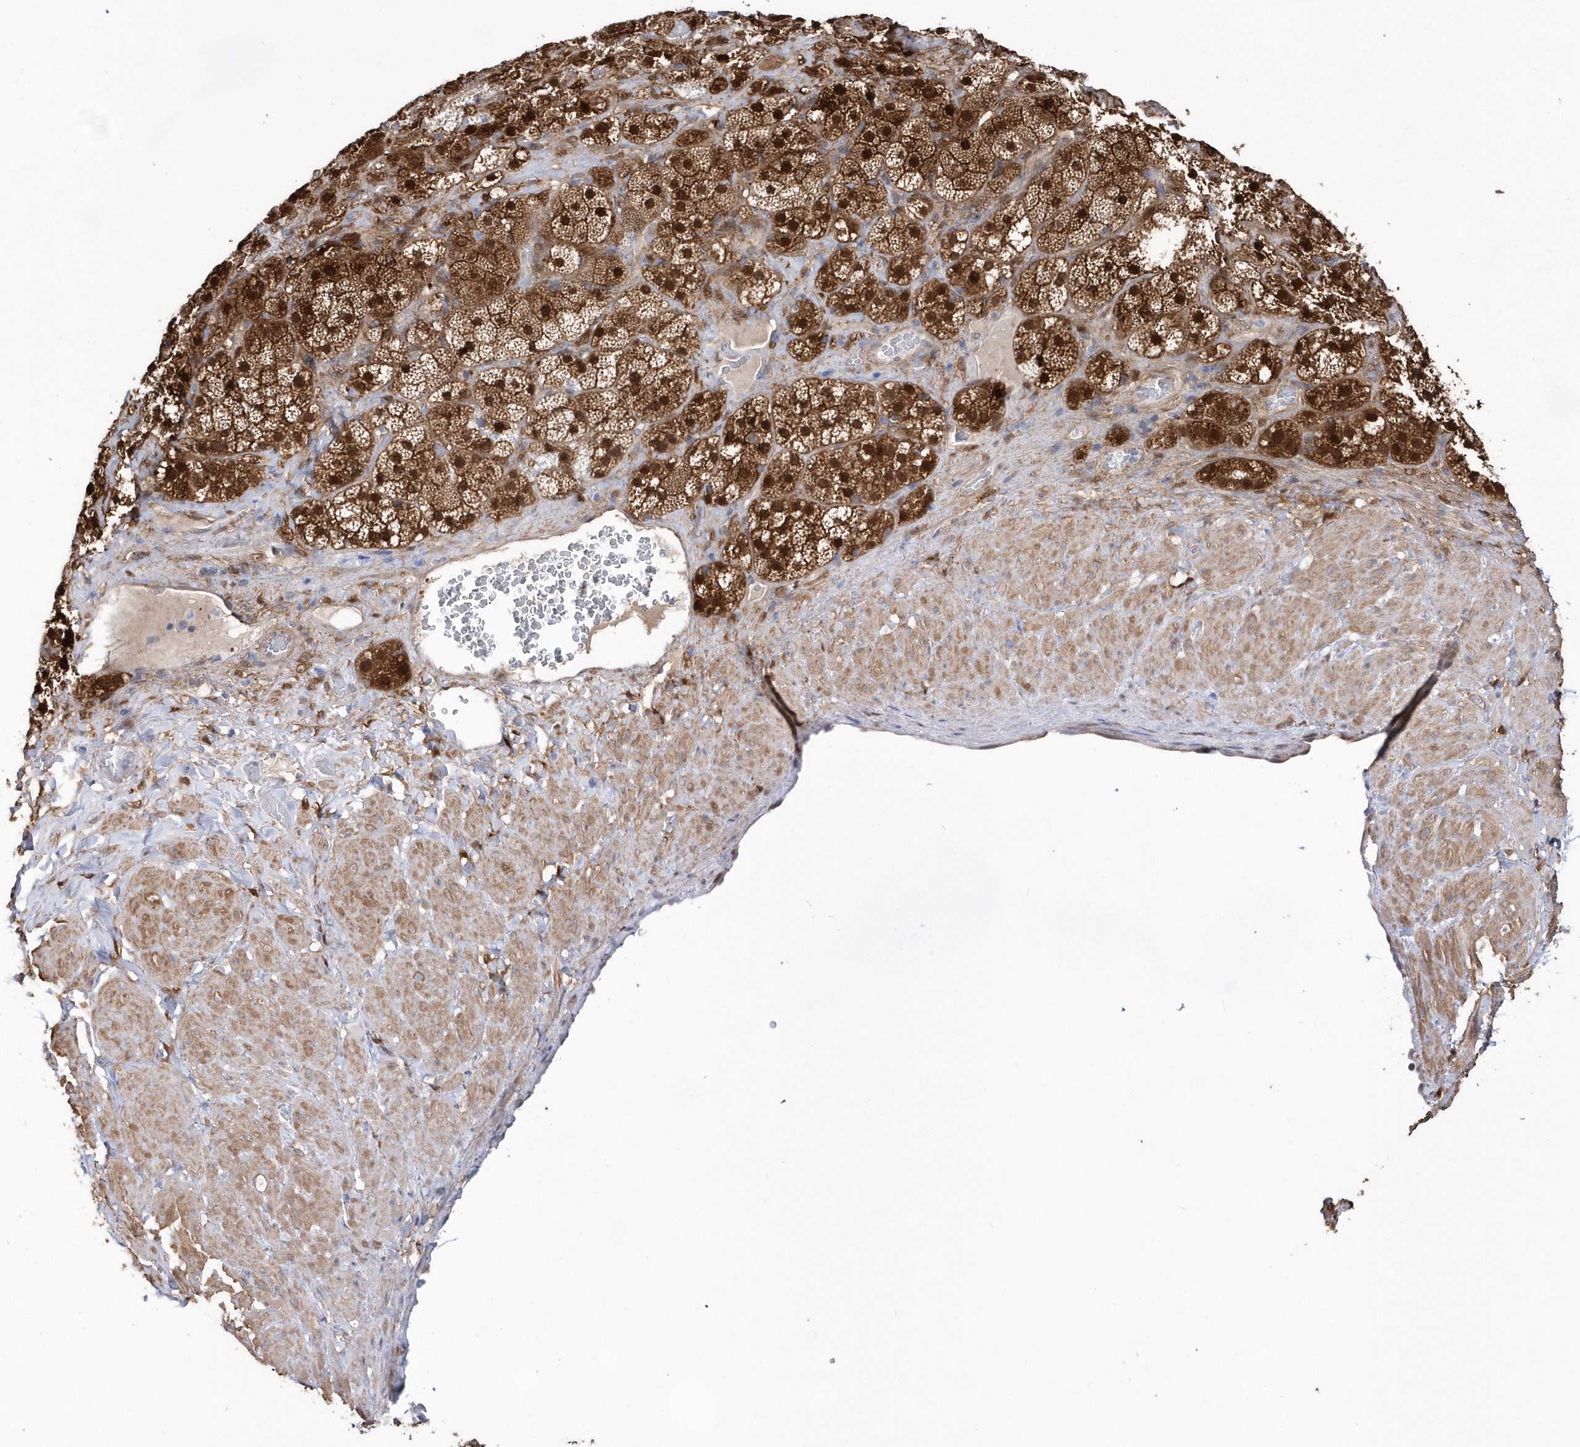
{"staining": {"intensity": "strong", "quantity": ">75%", "location": "cytoplasmic/membranous,nuclear"}, "tissue": "adrenal gland", "cell_type": "Glandular cells", "image_type": "normal", "snomed": [{"axis": "morphology", "description": "Normal tissue, NOS"}, {"axis": "topography", "description": "Adrenal gland"}], "caption": "Protein analysis of unremarkable adrenal gland shows strong cytoplasmic/membranous,nuclear positivity in approximately >75% of glandular cells.", "gene": "BDH2", "patient": {"sex": "male", "age": 57}}